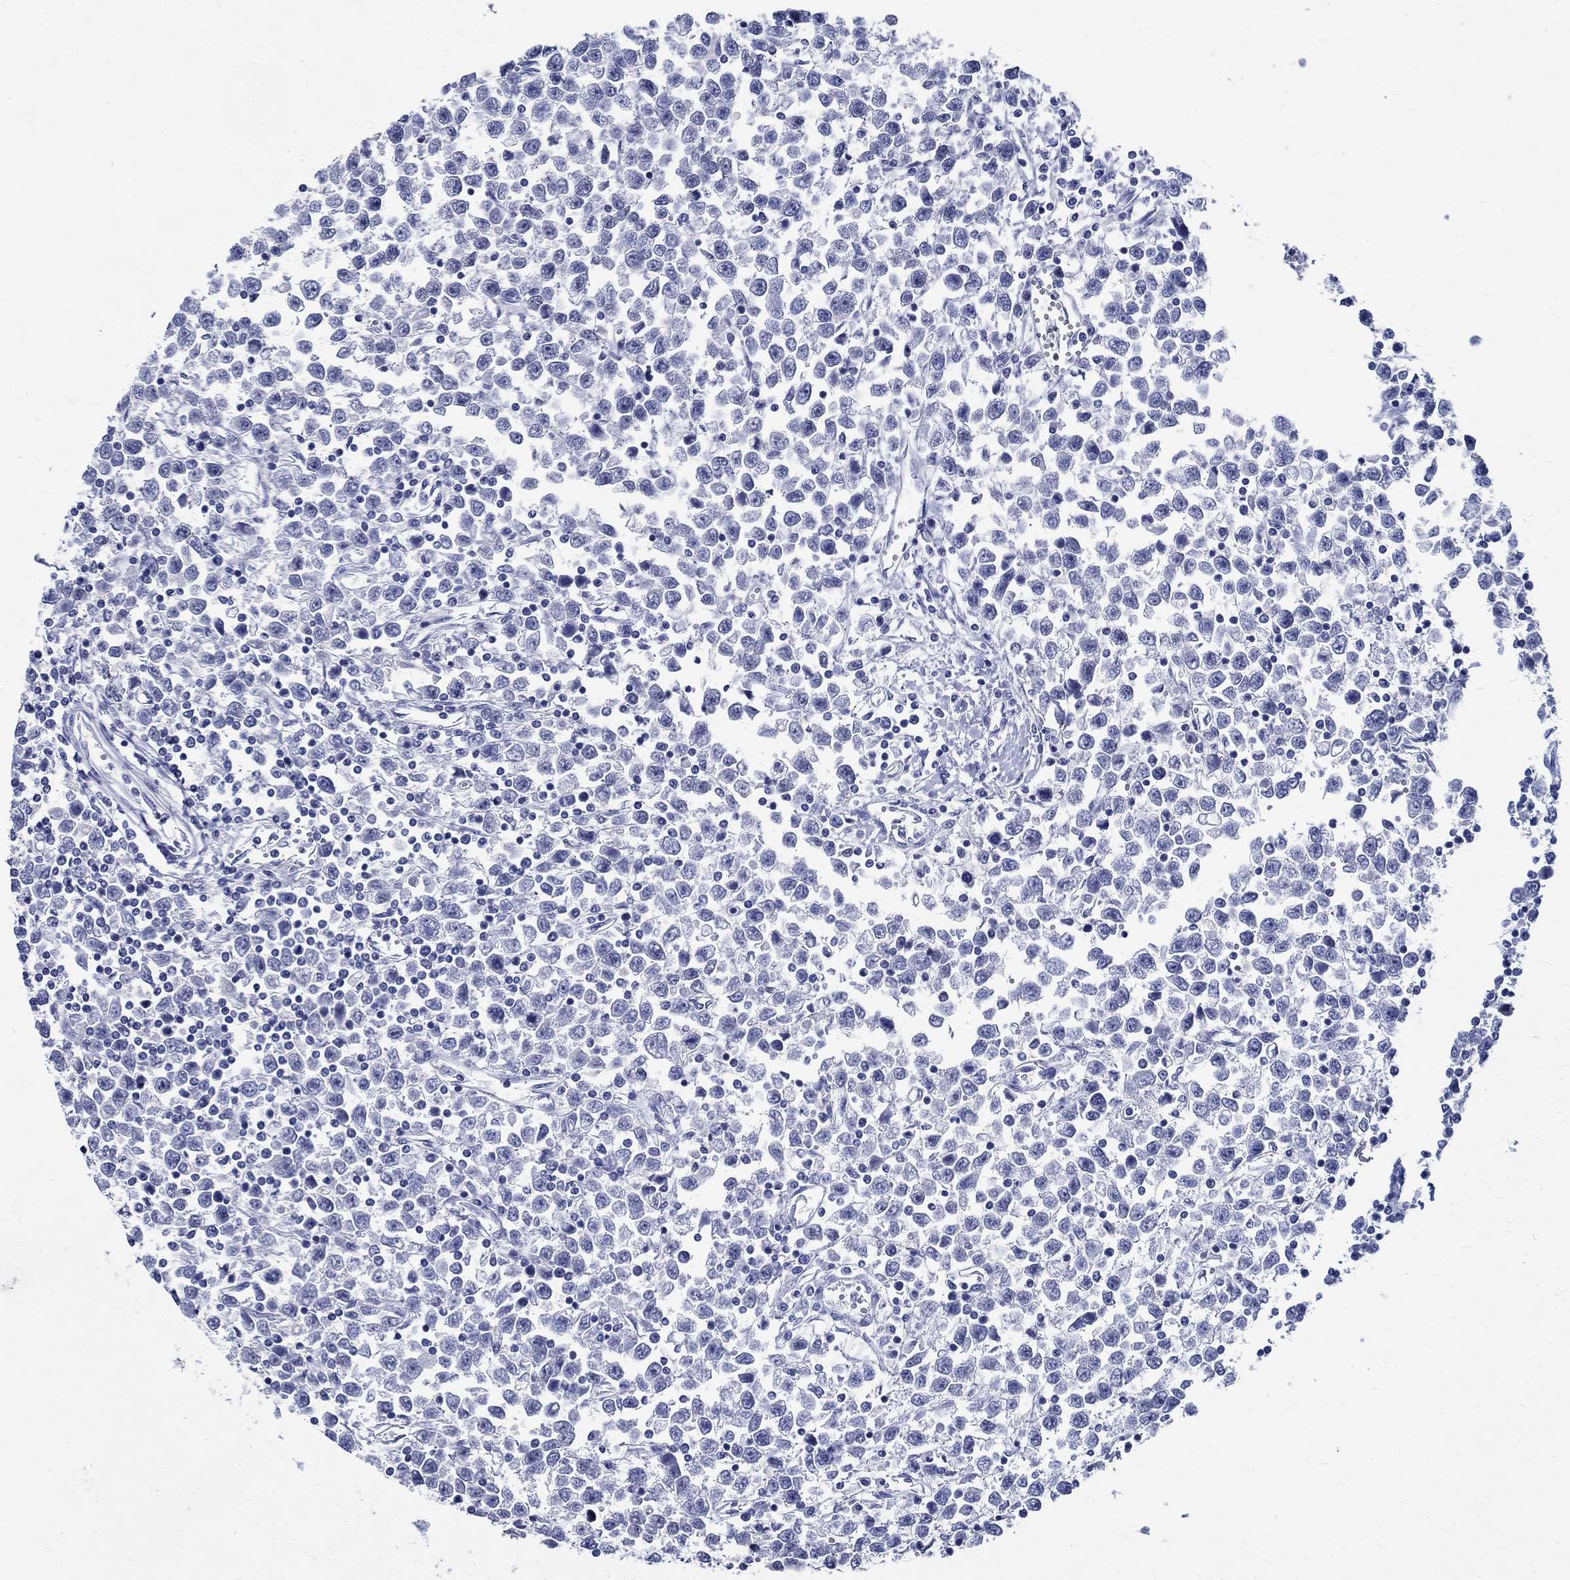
{"staining": {"intensity": "negative", "quantity": "none", "location": "none"}, "tissue": "testis cancer", "cell_type": "Tumor cells", "image_type": "cancer", "snomed": [{"axis": "morphology", "description": "Seminoma, NOS"}, {"axis": "topography", "description": "Testis"}], "caption": "DAB (3,3'-diaminobenzidine) immunohistochemical staining of testis seminoma displays no significant staining in tumor cells.", "gene": "BSPRY", "patient": {"sex": "male", "age": 34}}